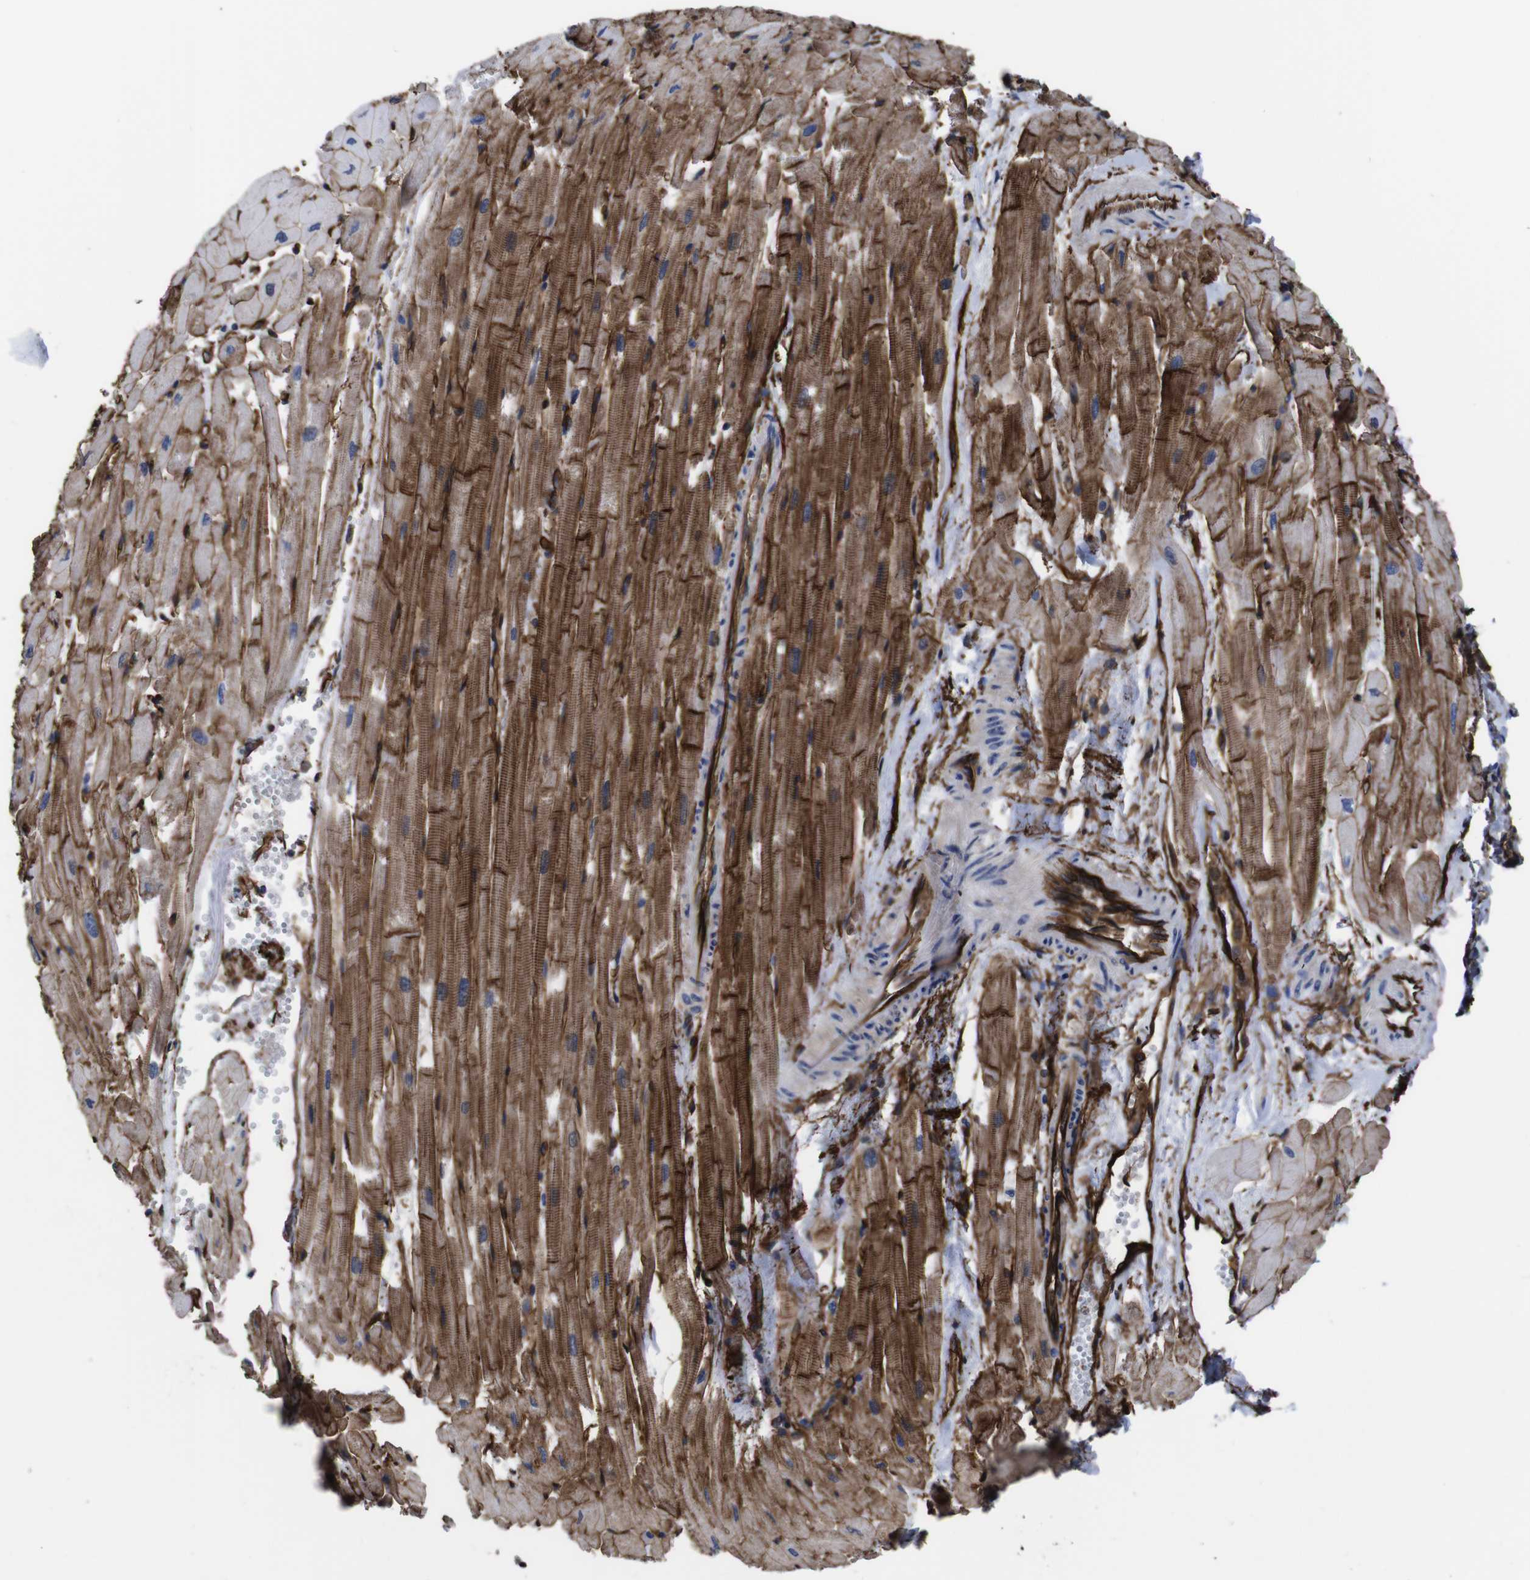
{"staining": {"intensity": "moderate", "quantity": ">75%", "location": "cytoplasmic/membranous"}, "tissue": "heart muscle", "cell_type": "Cardiomyocytes", "image_type": "normal", "snomed": [{"axis": "morphology", "description": "Normal tissue, NOS"}, {"axis": "topography", "description": "Heart"}], "caption": "Immunohistochemical staining of normal heart muscle exhibits >75% levels of moderate cytoplasmic/membranous protein staining in approximately >75% of cardiomyocytes.", "gene": "SPTBN1", "patient": {"sex": "female", "age": 19}}